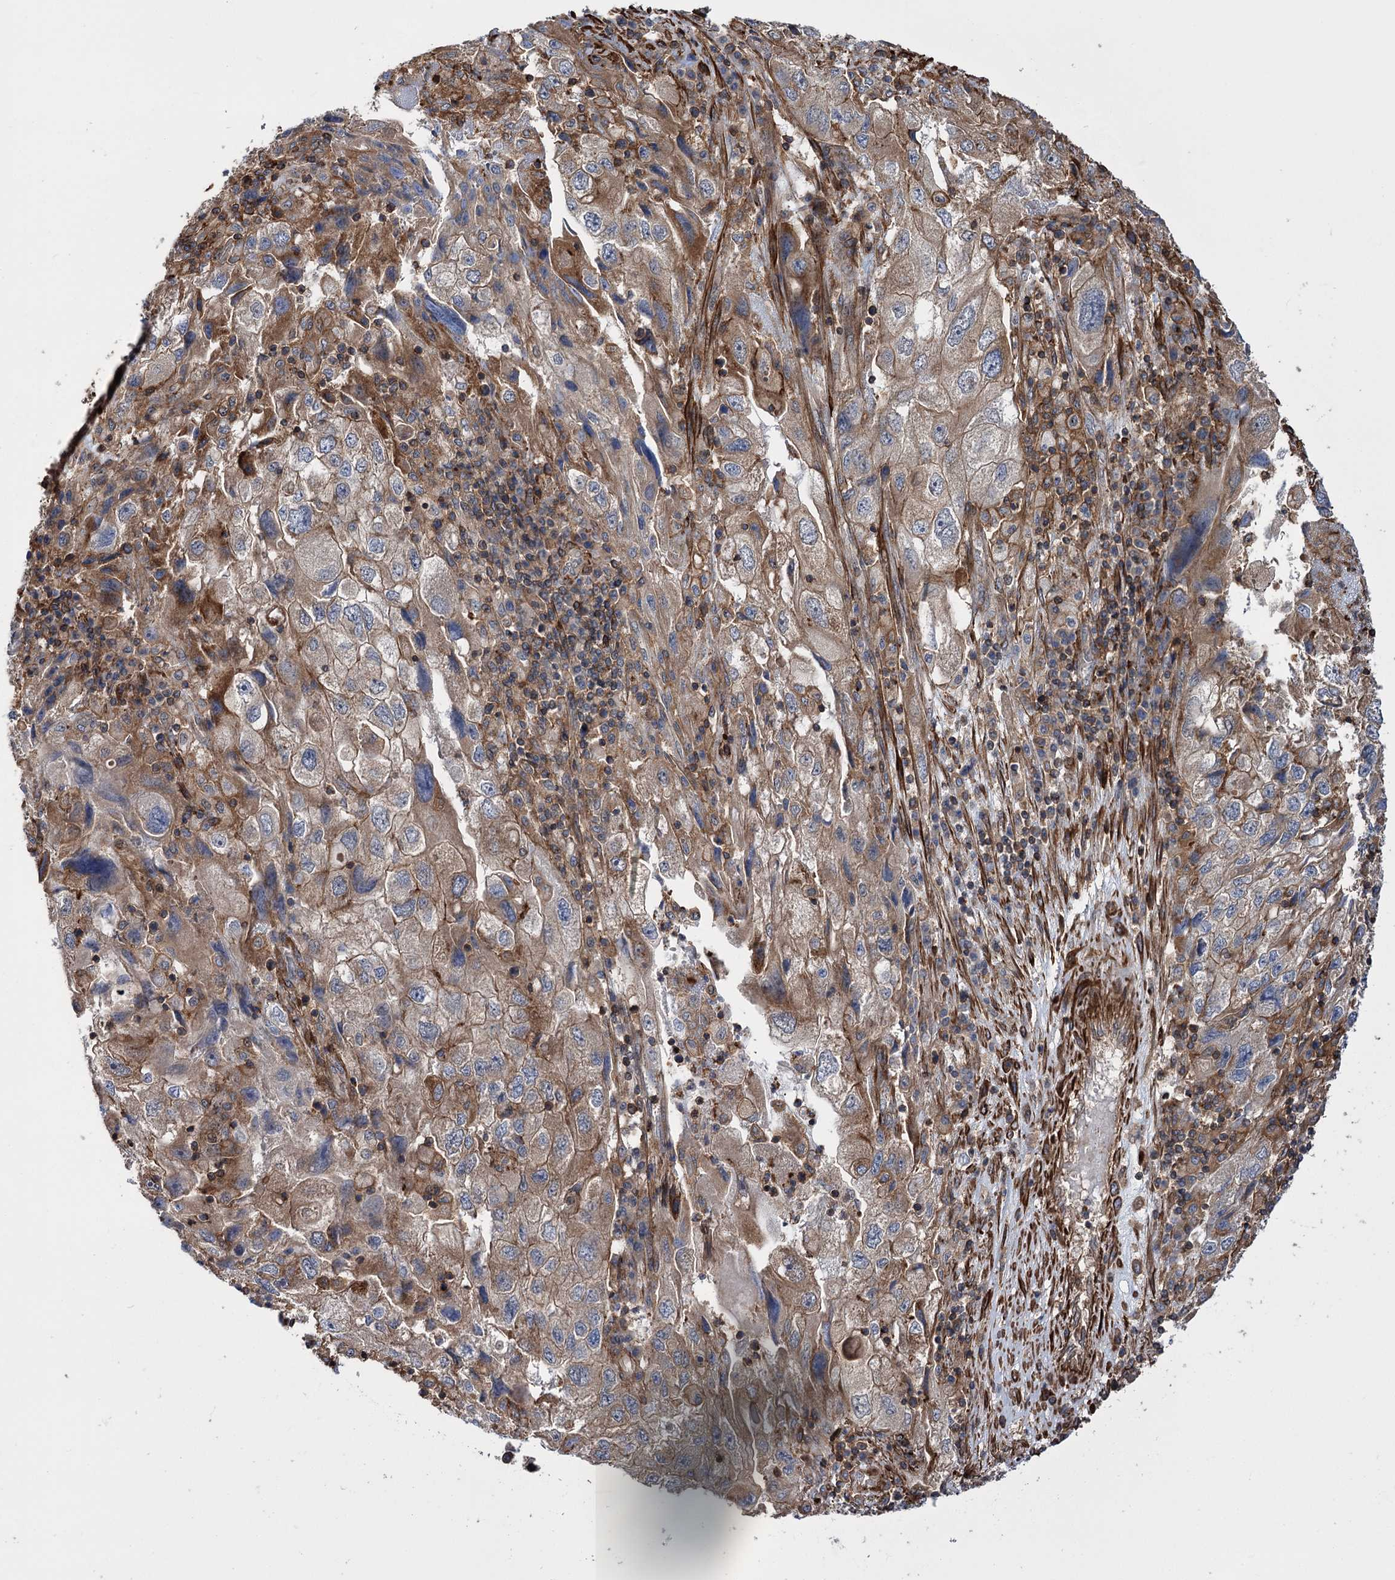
{"staining": {"intensity": "moderate", "quantity": ">75%", "location": "cytoplasmic/membranous"}, "tissue": "endometrial cancer", "cell_type": "Tumor cells", "image_type": "cancer", "snomed": [{"axis": "morphology", "description": "Adenocarcinoma, NOS"}, {"axis": "topography", "description": "Endometrium"}], "caption": "An image of adenocarcinoma (endometrial) stained for a protein exhibits moderate cytoplasmic/membranous brown staining in tumor cells. (Stains: DAB in brown, nuclei in blue, Microscopy: brightfield microscopy at high magnification).", "gene": "DPP3", "patient": {"sex": "female", "age": 49}}